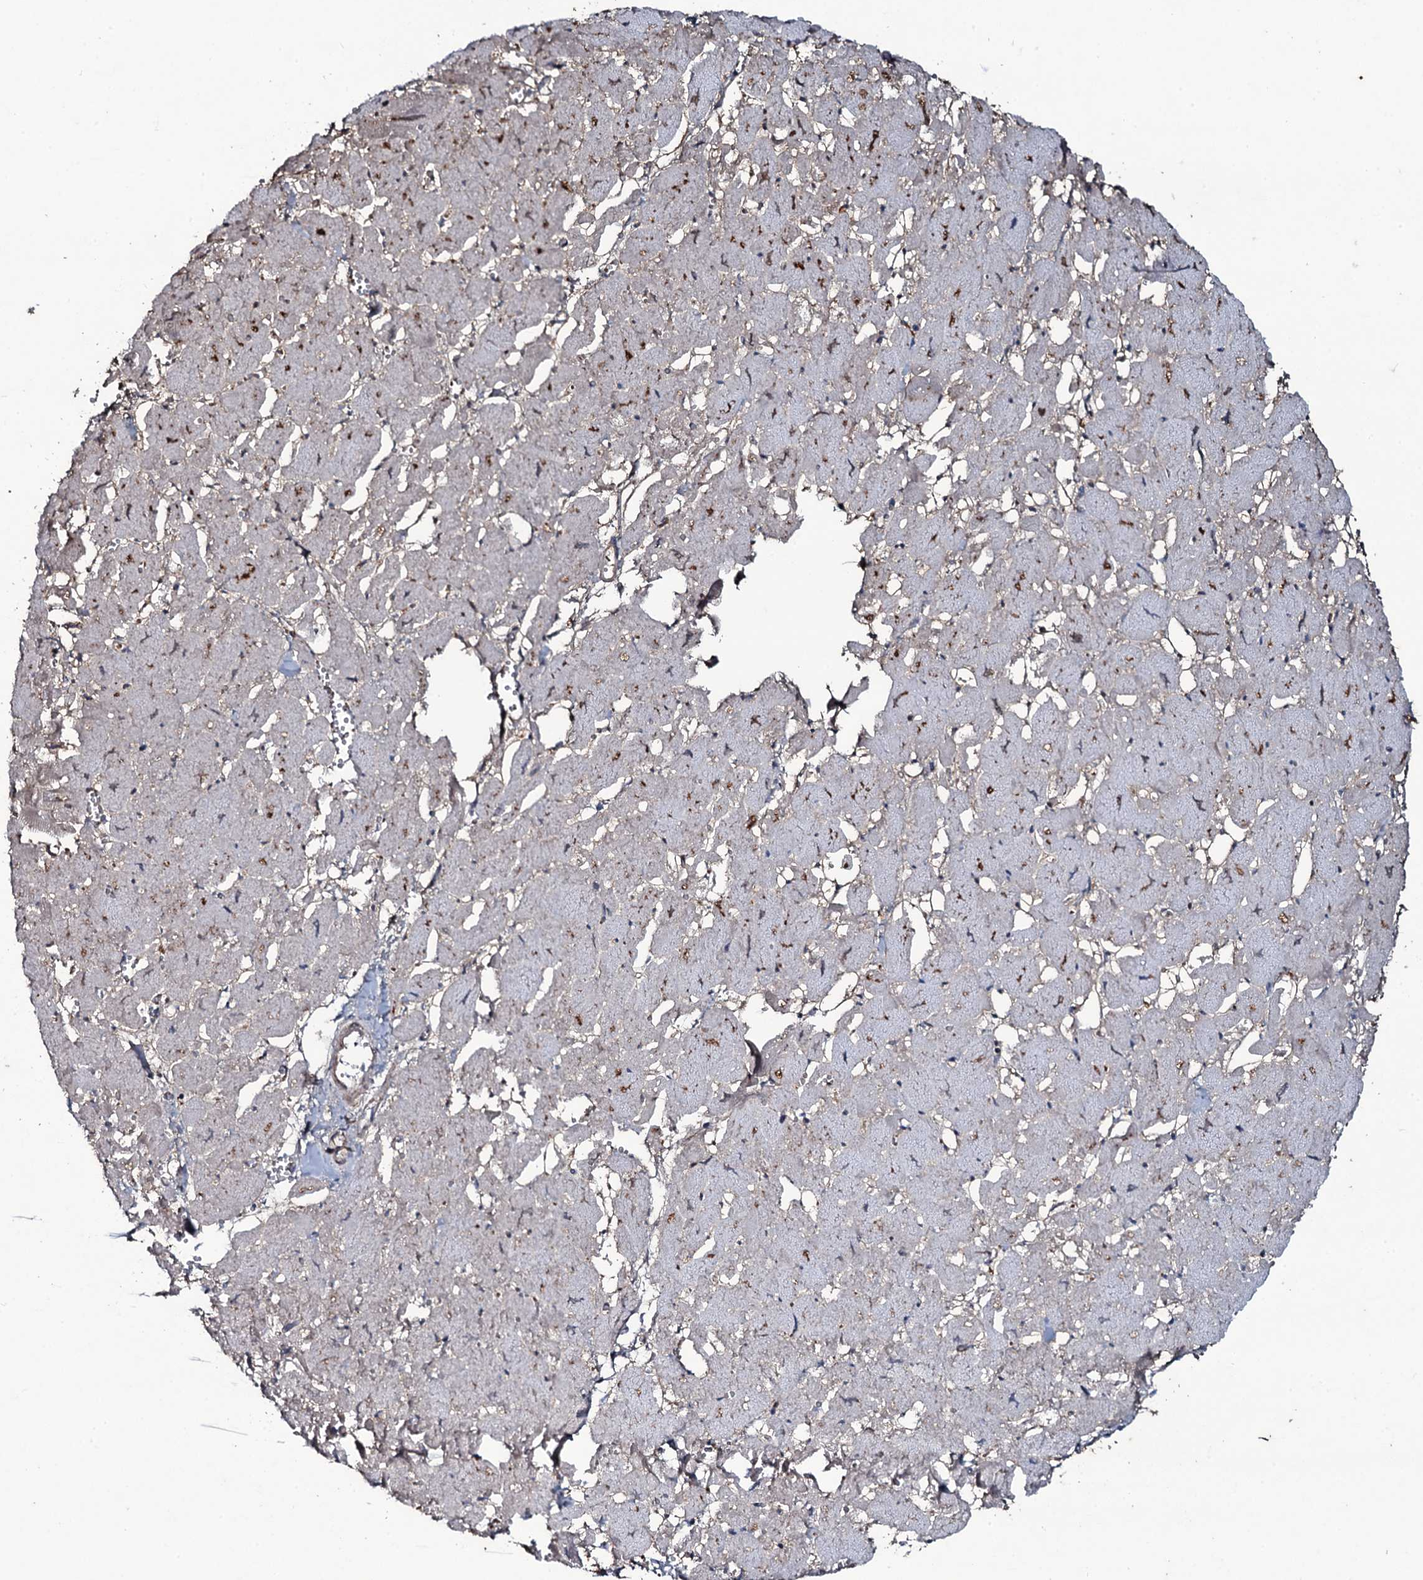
{"staining": {"intensity": "weak", "quantity": "<25%", "location": "cytoplasmic/membranous"}, "tissue": "heart muscle", "cell_type": "Cardiomyocytes", "image_type": "normal", "snomed": [{"axis": "morphology", "description": "Normal tissue, NOS"}, {"axis": "topography", "description": "Heart"}], "caption": "DAB (3,3'-diaminobenzidine) immunohistochemical staining of normal heart muscle exhibits no significant positivity in cardiomyocytes.", "gene": "EDN1", "patient": {"sex": "male", "age": 54}}